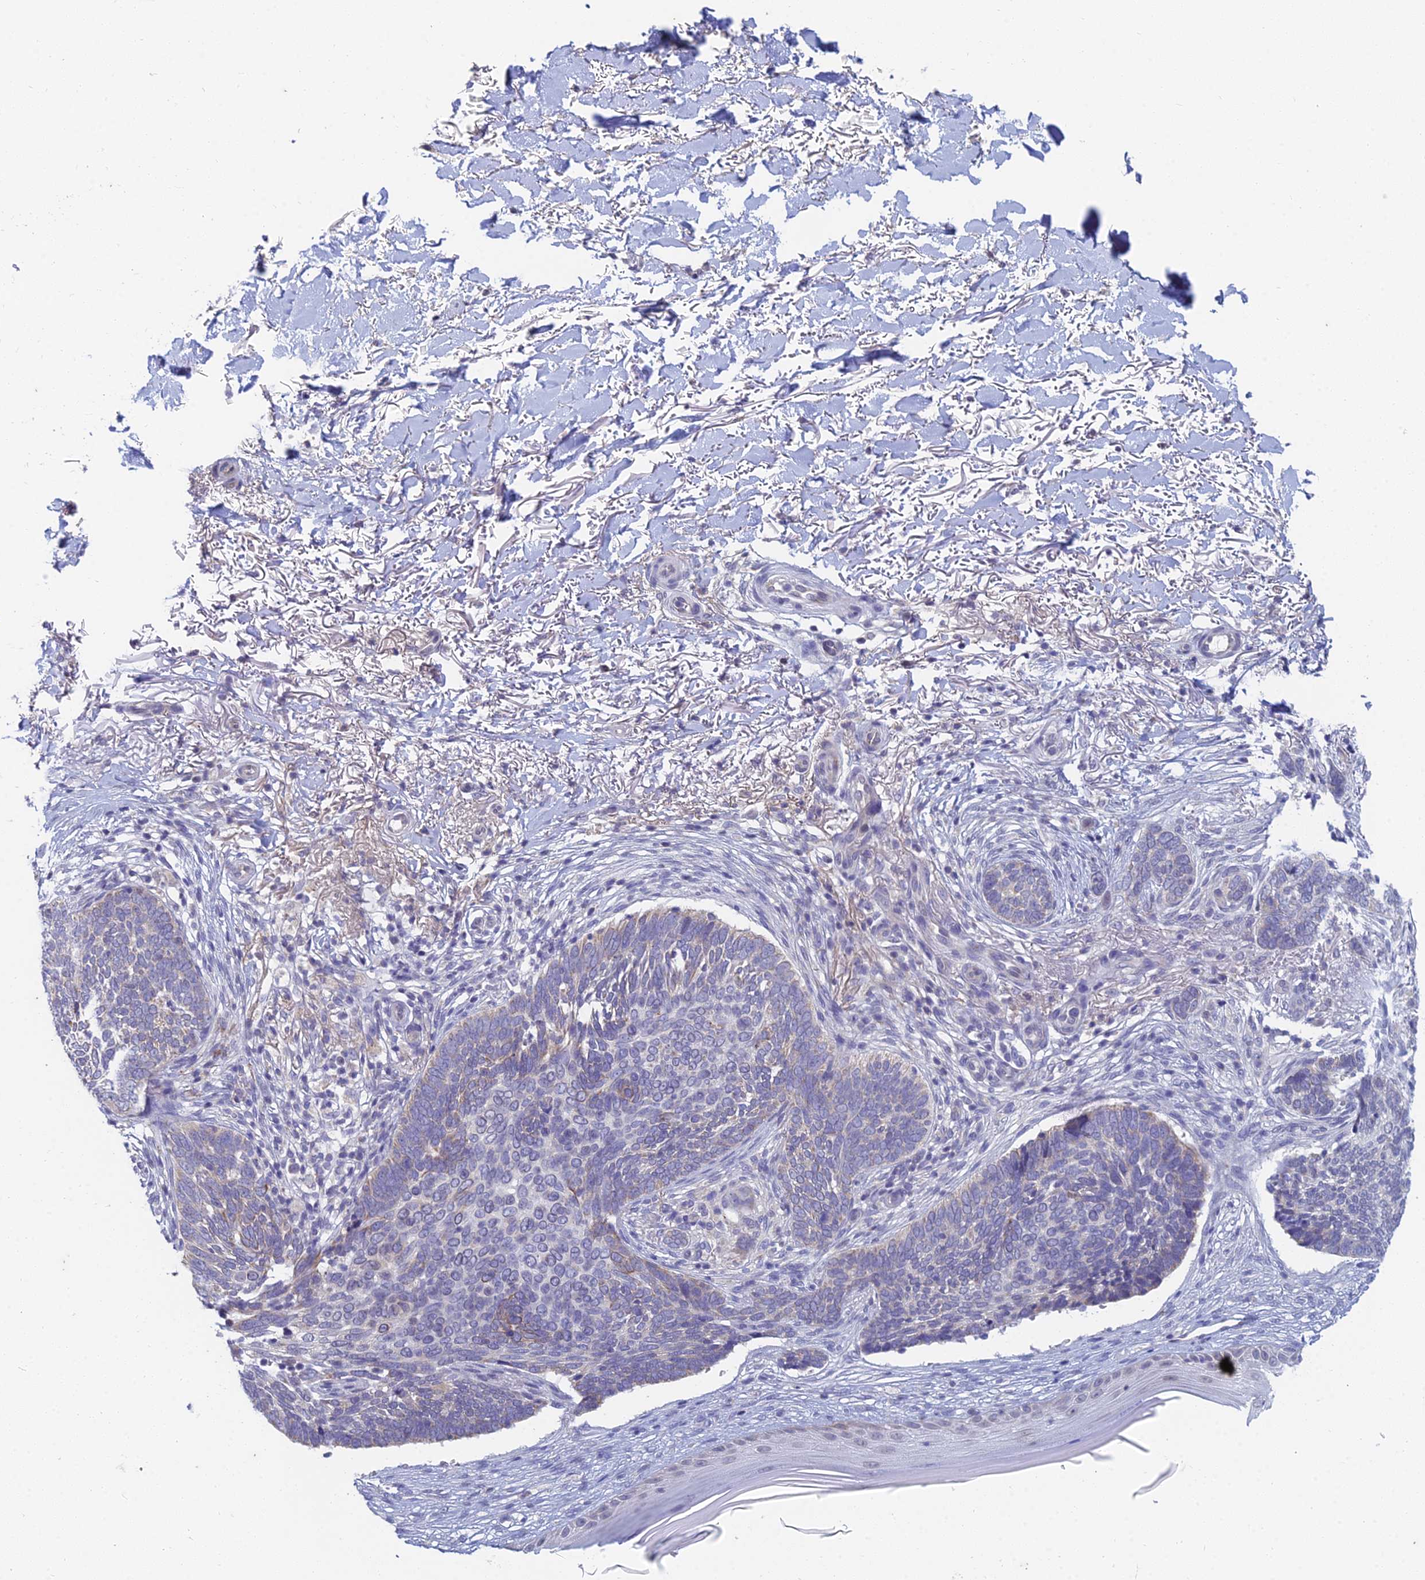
{"staining": {"intensity": "weak", "quantity": "<25%", "location": "cytoplasmic/membranous"}, "tissue": "skin cancer", "cell_type": "Tumor cells", "image_type": "cancer", "snomed": [{"axis": "morphology", "description": "Normal tissue, NOS"}, {"axis": "morphology", "description": "Basal cell carcinoma"}, {"axis": "topography", "description": "Skin"}], "caption": "The IHC photomicrograph has no significant staining in tumor cells of skin cancer (basal cell carcinoma) tissue.", "gene": "EEF2KMT", "patient": {"sex": "female", "age": 67}}